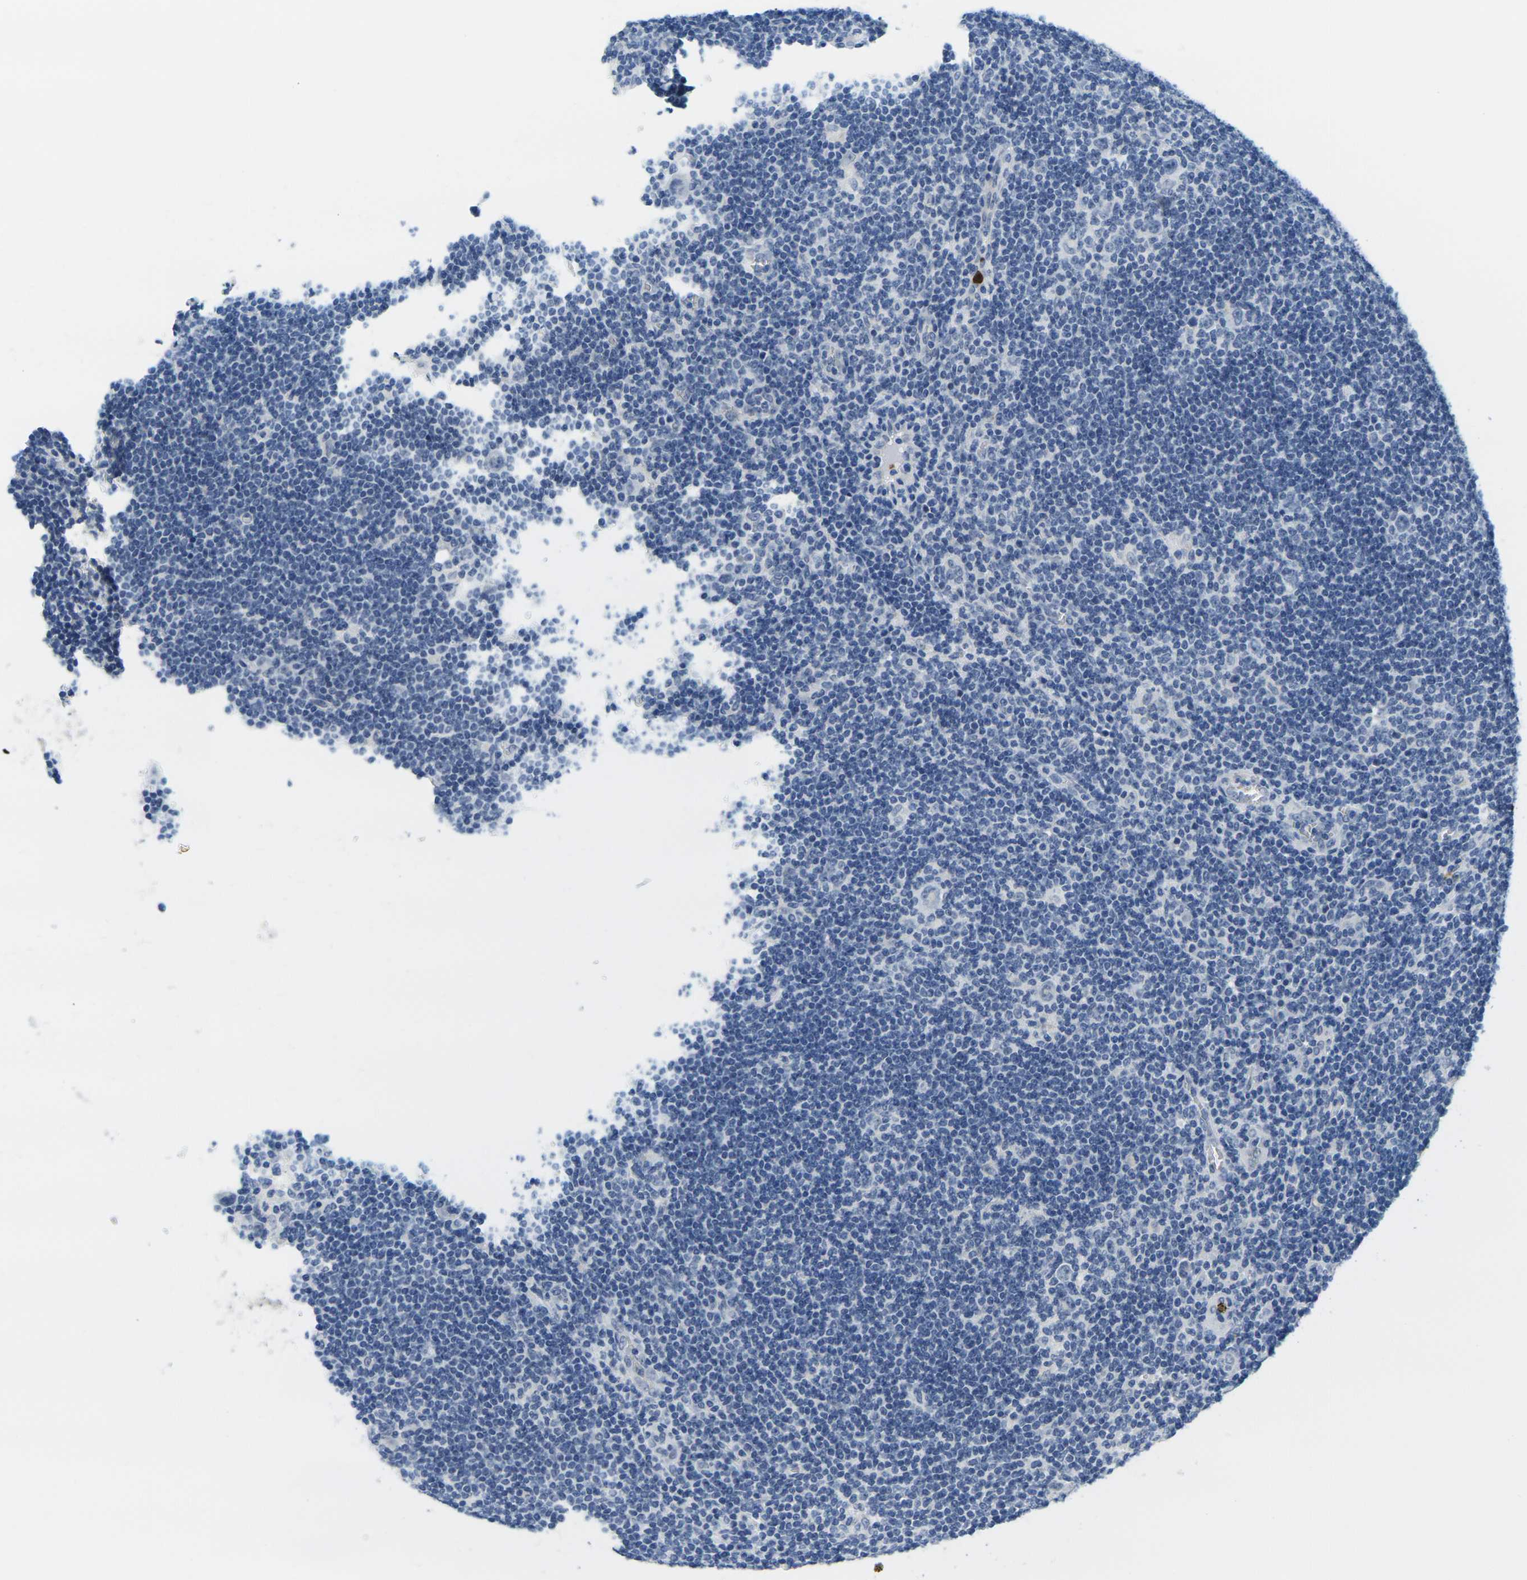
{"staining": {"intensity": "negative", "quantity": "none", "location": "none"}, "tissue": "lymphoma", "cell_type": "Tumor cells", "image_type": "cancer", "snomed": [{"axis": "morphology", "description": "Hodgkin's disease, NOS"}, {"axis": "topography", "description": "Lymph node"}], "caption": "Lymphoma was stained to show a protein in brown. There is no significant expression in tumor cells.", "gene": "GPR15", "patient": {"sex": "female", "age": 57}}